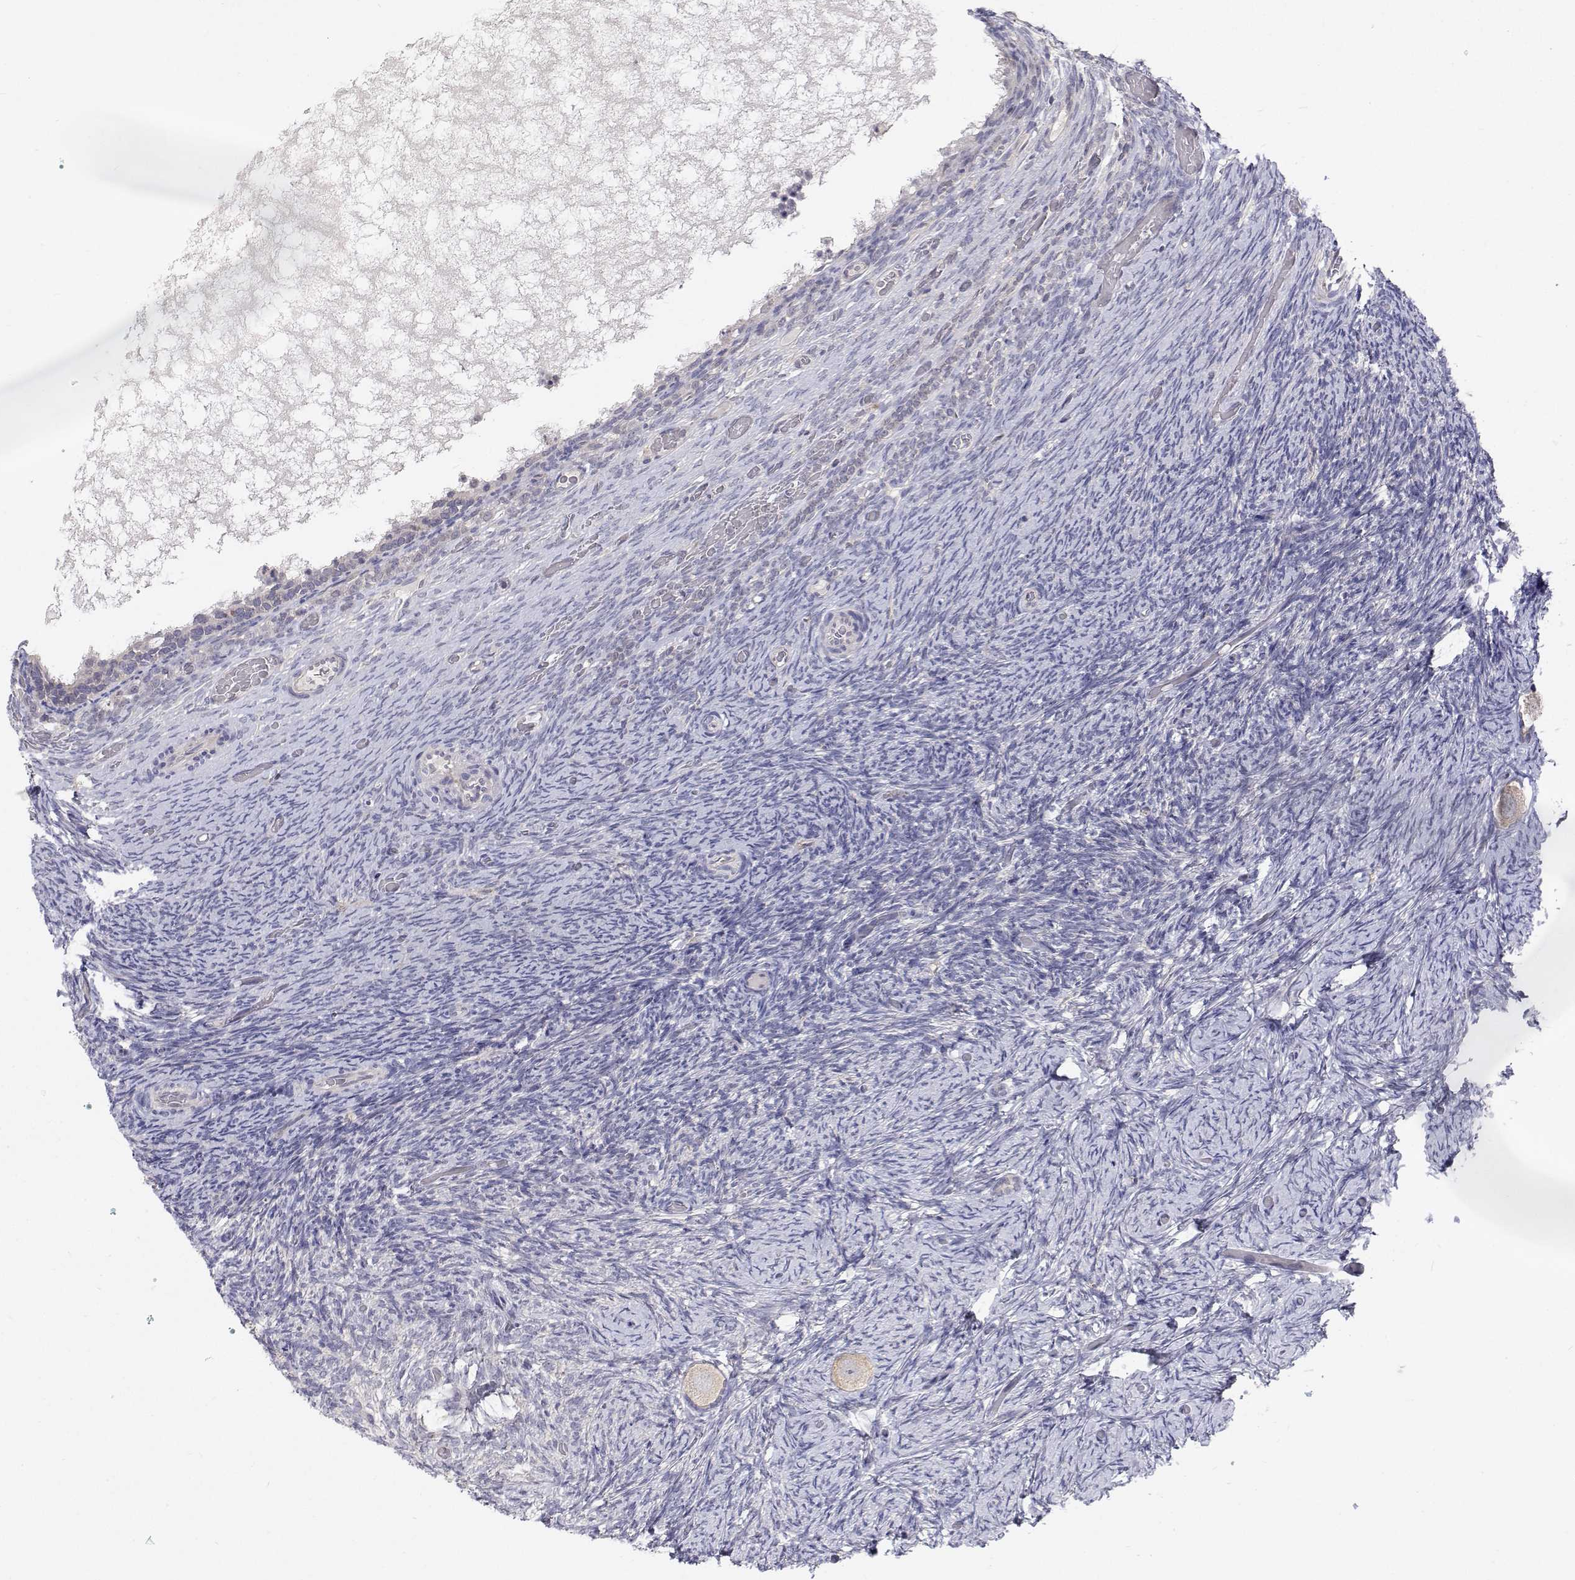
{"staining": {"intensity": "weak", "quantity": "25%-75%", "location": "cytoplasmic/membranous"}, "tissue": "ovary", "cell_type": "Follicle cells", "image_type": "normal", "snomed": [{"axis": "morphology", "description": "Normal tissue, NOS"}, {"axis": "topography", "description": "Ovary"}], "caption": "Human ovary stained for a protein (brown) displays weak cytoplasmic/membranous positive expression in about 25%-75% of follicle cells.", "gene": "MYPN", "patient": {"sex": "female", "age": 34}}